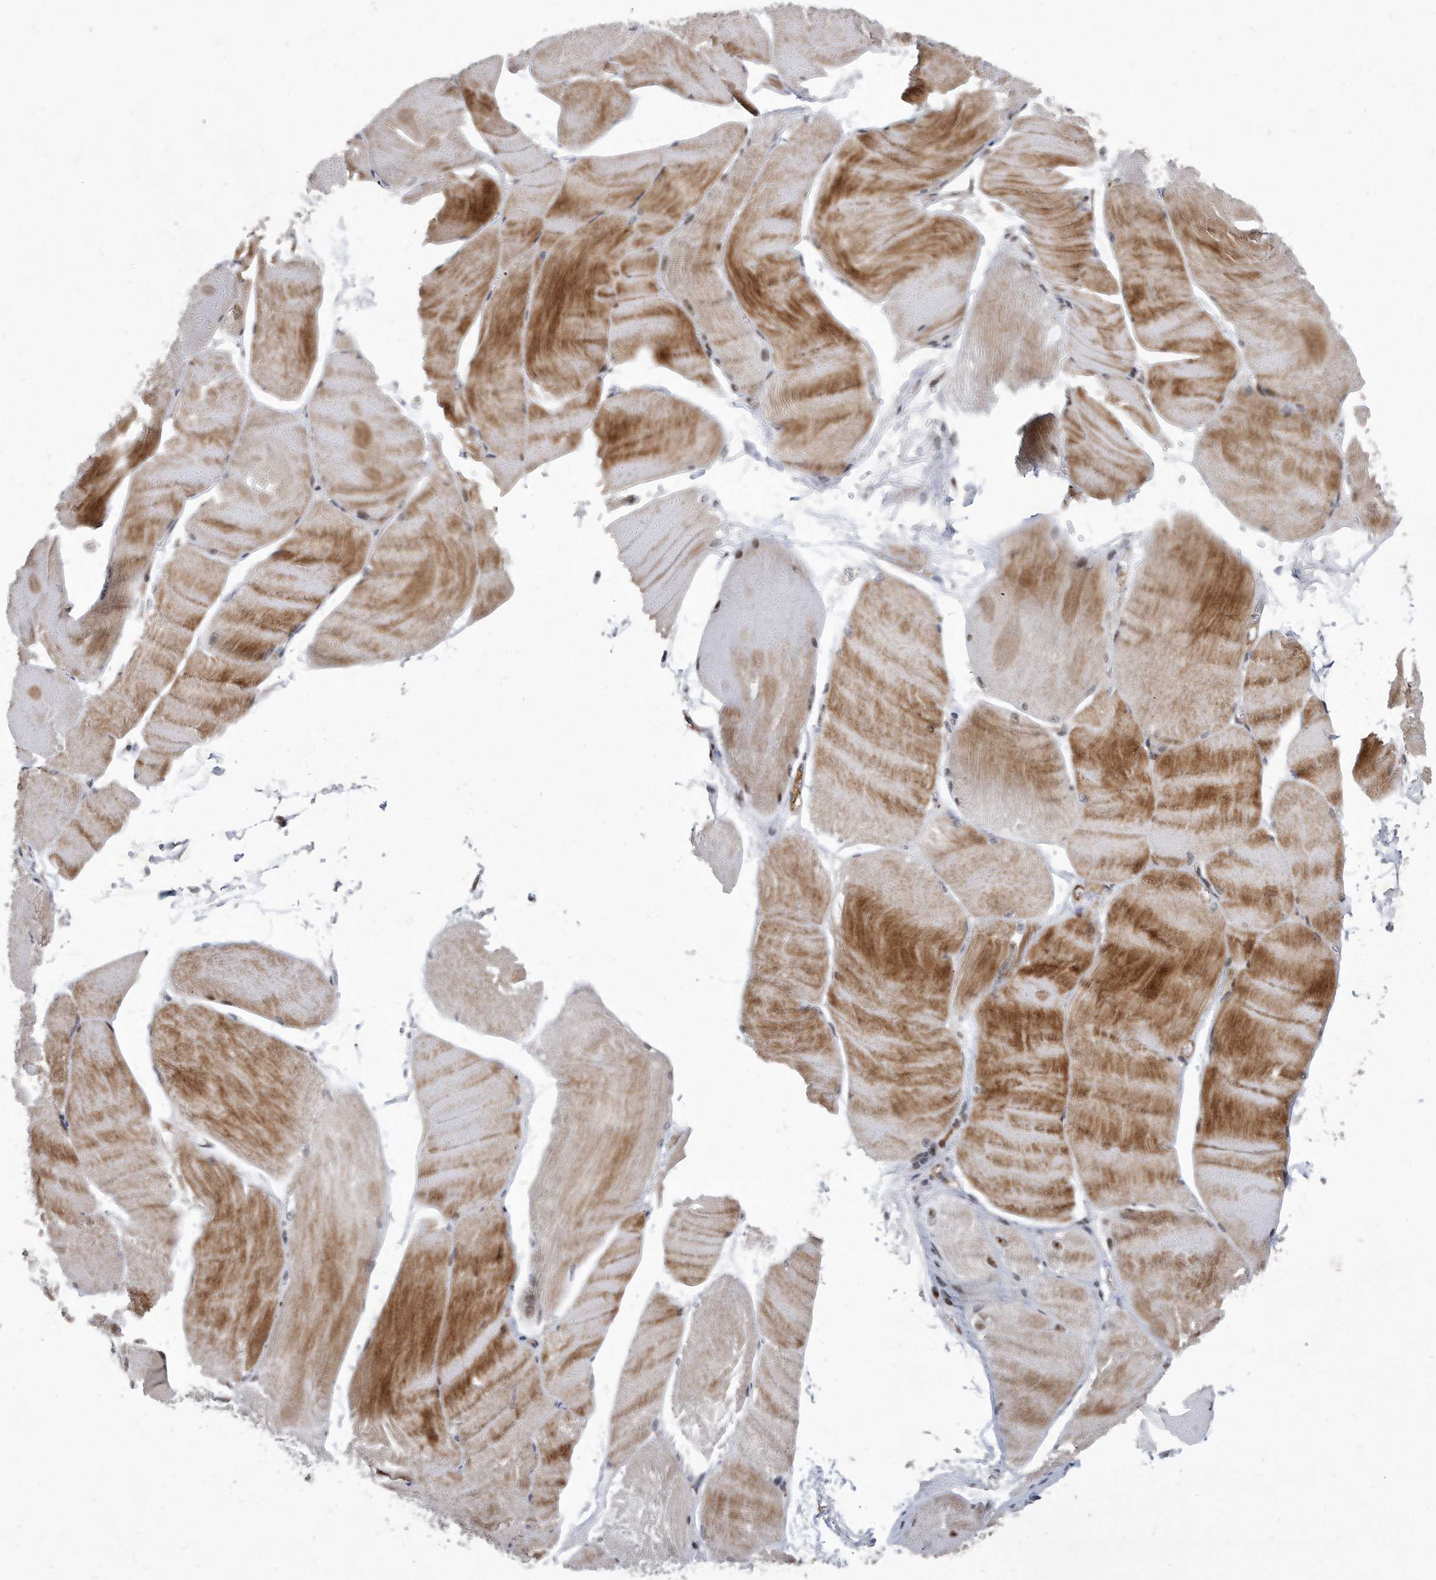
{"staining": {"intensity": "strong", "quantity": "25%-75%", "location": "cytoplasmic/membranous"}, "tissue": "skeletal muscle", "cell_type": "Myocytes", "image_type": "normal", "snomed": [{"axis": "morphology", "description": "Normal tissue, NOS"}, {"axis": "morphology", "description": "Basal cell carcinoma"}, {"axis": "topography", "description": "Skeletal muscle"}], "caption": "Immunohistochemistry (IHC) staining of unremarkable skeletal muscle, which exhibits high levels of strong cytoplasmic/membranous positivity in approximately 25%-75% of myocytes indicating strong cytoplasmic/membranous protein positivity. The staining was performed using DAB (3,3'-diaminobenzidine) (brown) for protein detection and nuclei were counterstained in hematoxylin (blue).", "gene": "PGBD2", "patient": {"sex": "female", "age": 64}}